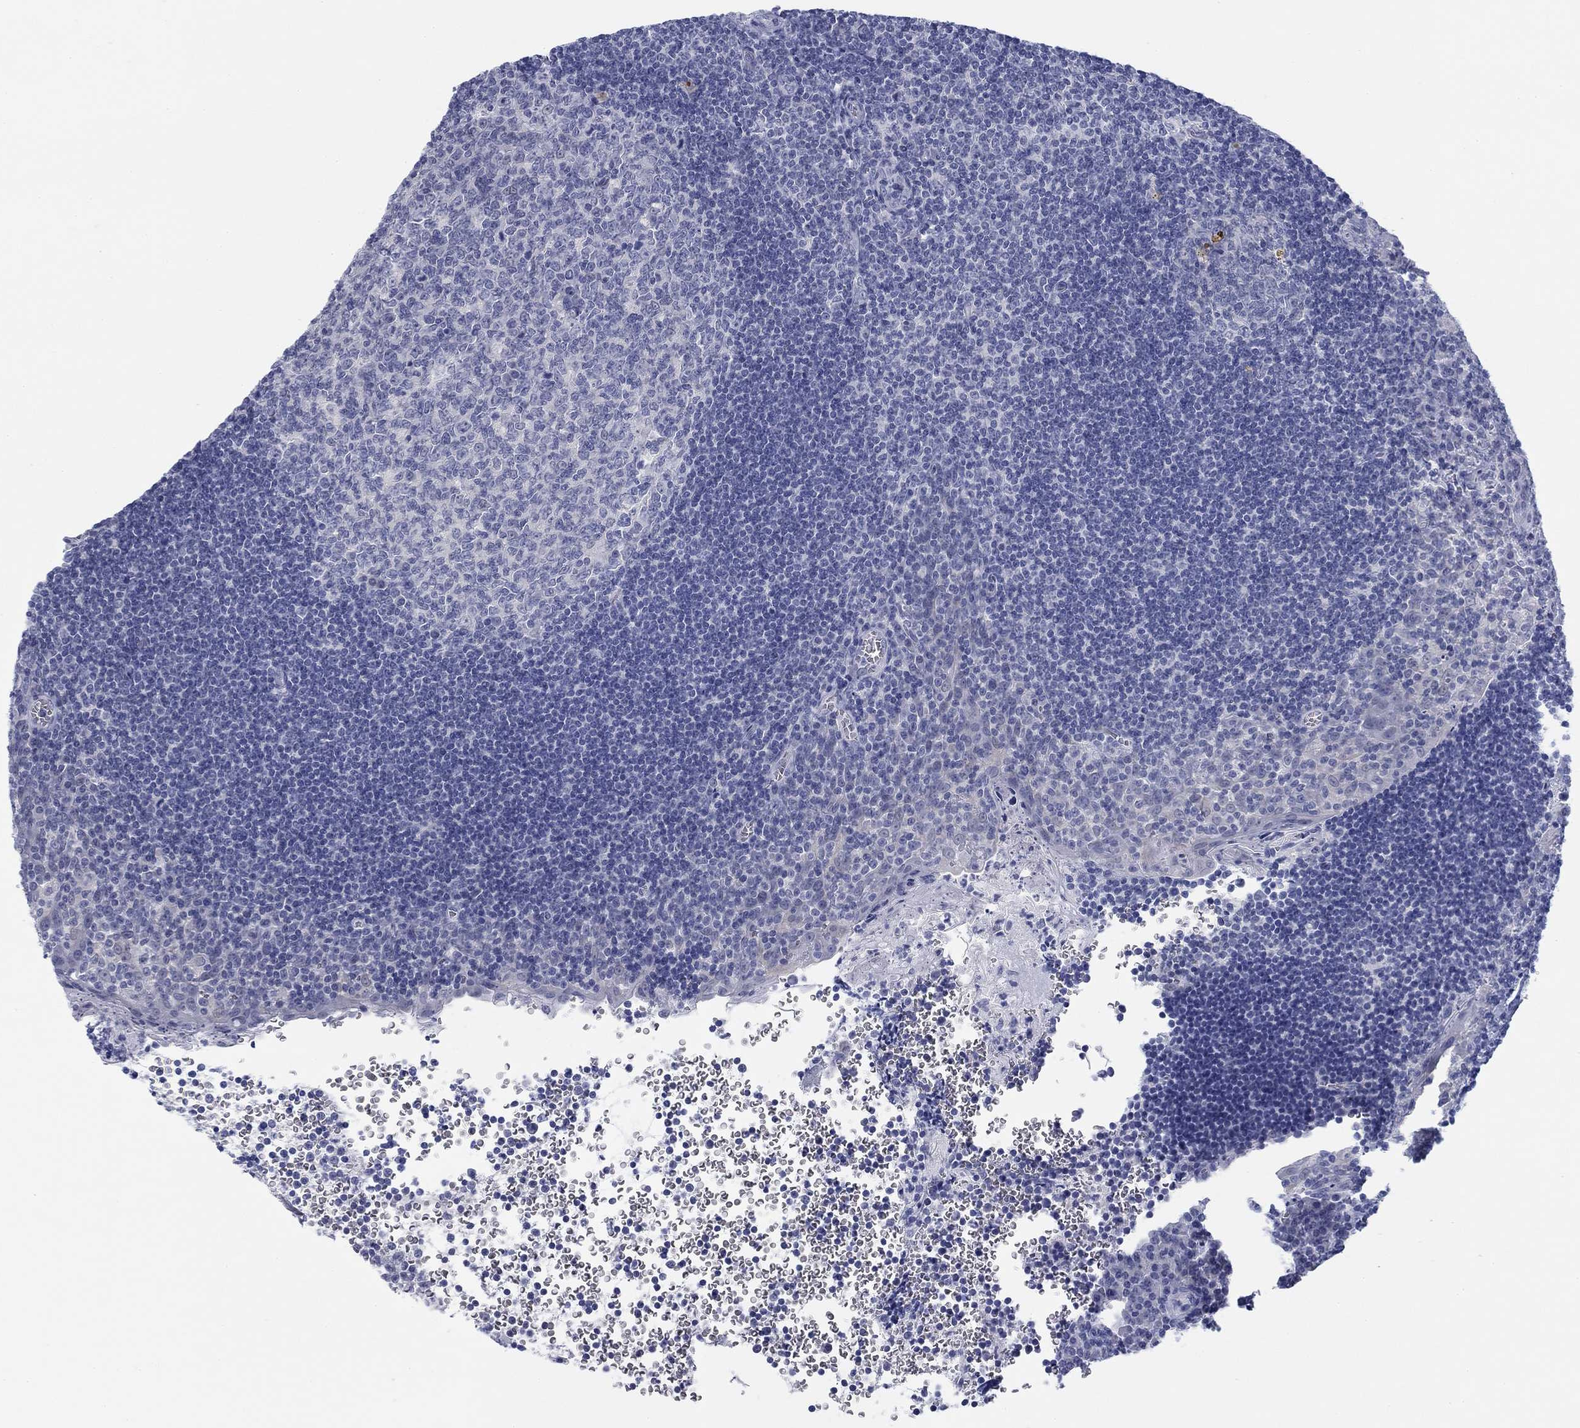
{"staining": {"intensity": "negative", "quantity": "none", "location": "none"}, "tissue": "tonsil", "cell_type": "Germinal center cells", "image_type": "normal", "snomed": [{"axis": "morphology", "description": "Normal tissue, NOS"}, {"axis": "morphology", "description": "Inflammation, NOS"}, {"axis": "topography", "description": "Tonsil"}], "caption": "DAB (3,3'-diaminobenzidine) immunohistochemical staining of normal tonsil demonstrates no significant positivity in germinal center cells.", "gene": "DNAL1", "patient": {"sex": "female", "age": 31}}